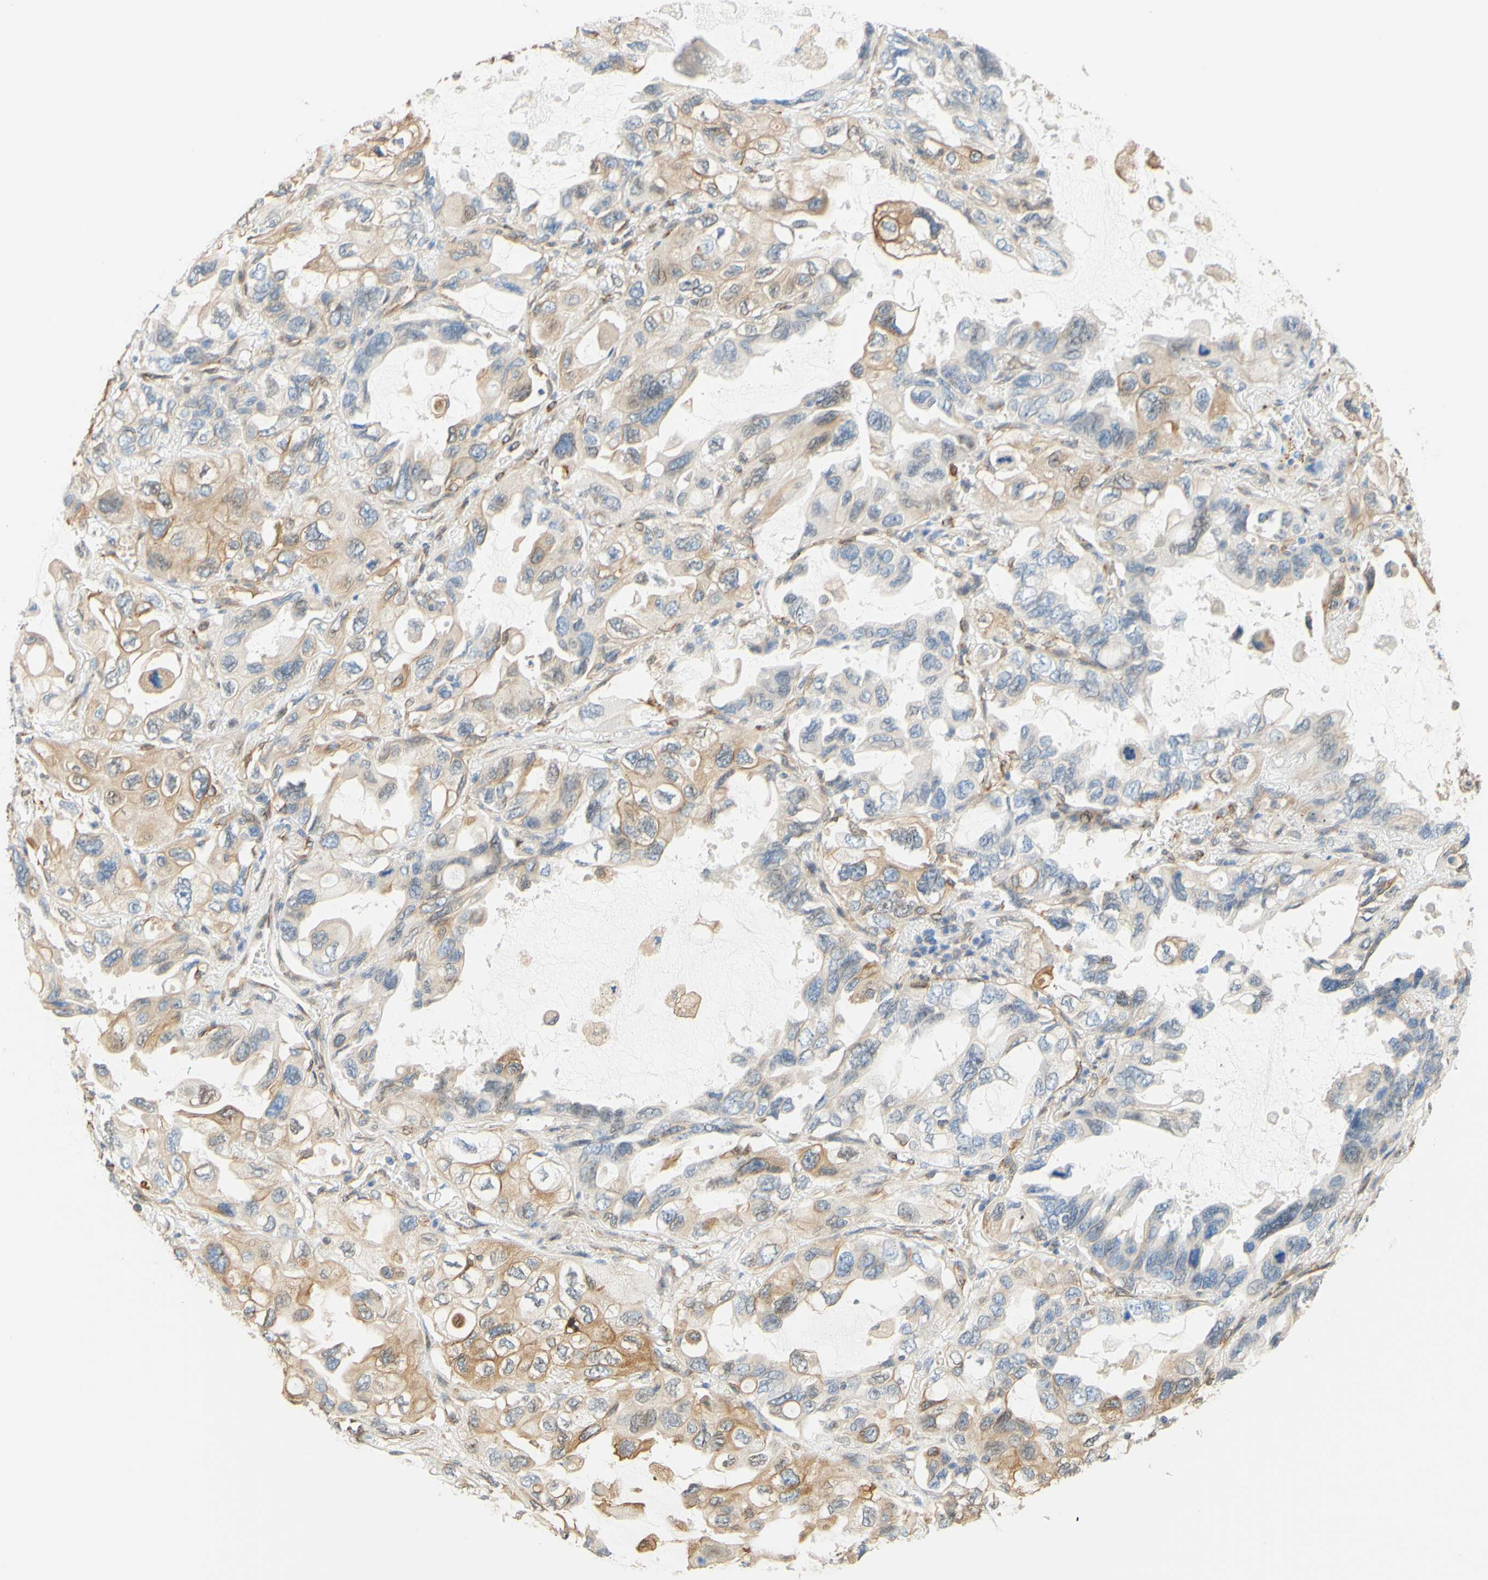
{"staining": {"intensity": "moderate", "quantity": "<25%", "location": "cytoplasmic/membranous"}, "tissue": "lung cancer", "cell_type": "Tumor cells", "image_type": "cancer", "snomed": [{"axis": "morphology", "description": "Squamous cell carcinoma, NOS"}, {"axis": "topography", "description": "Lung"}], "caption": "Approximately <25% of tumor cells in squamous cell carcinoma (lung) exhibit moderate cytoplasmic/membranous protein staining as visualized by brown immunohistochemical staining.", "gene": "ENDOD1", "patient": {"sex": "female", "age": 73}}